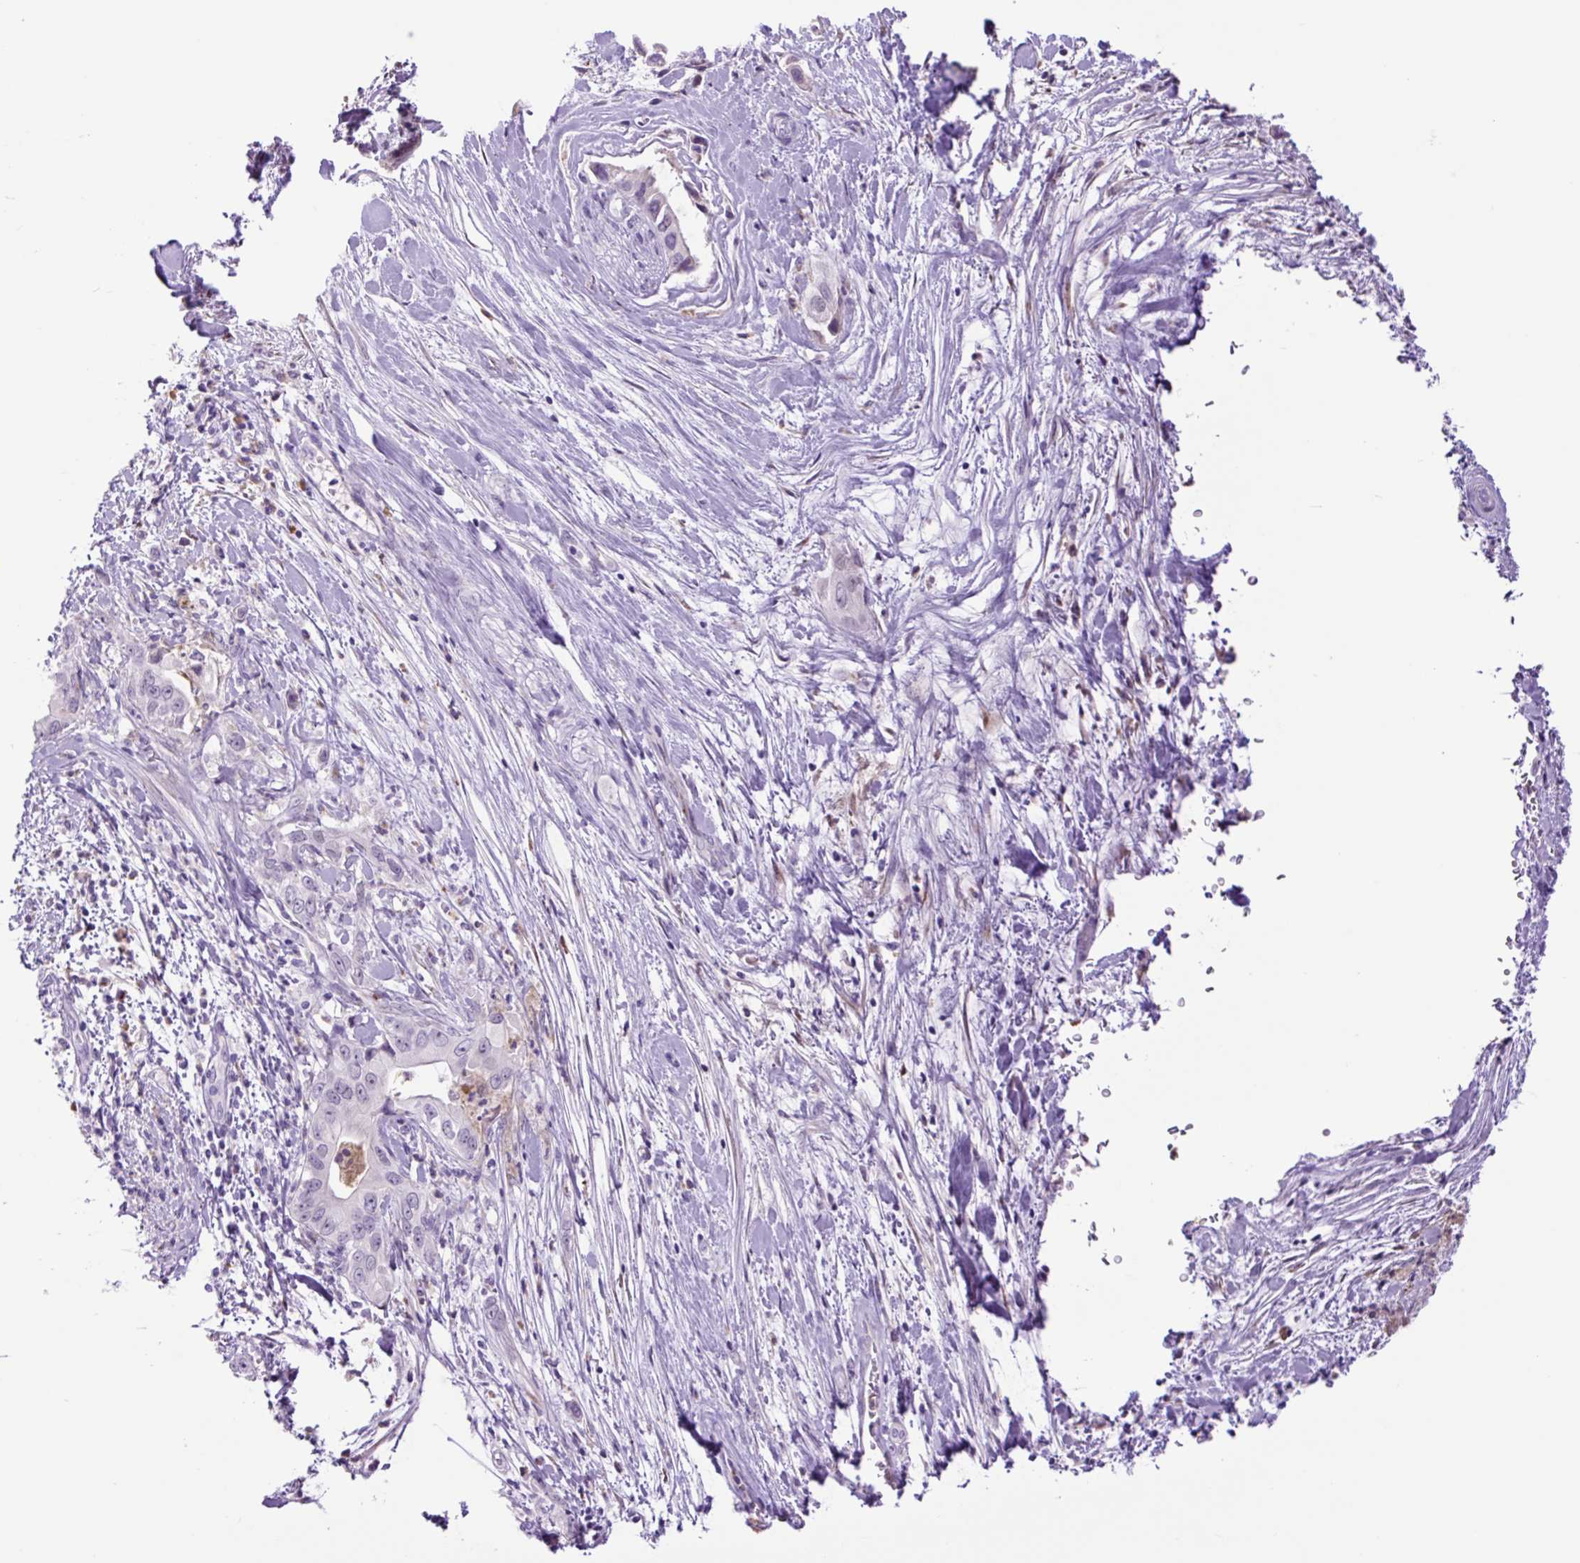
{"staining": {"intensity": "negative", "quantity": "none", "location": "none"}, "tissue": "pancreatic cancer", "cell_type": "Tumor cells", "image_type": "cancer", "snomed": [{"axis": "morphology", "description": "Adenocarcinoma, NOS"}, {"axis": "topography", "description": "Pancreas"}], "caption": "Immunohistochemical staining of human pancreatic cancer (adenocarcinoma) reveals no significant expression in tumor cells.", "gene": "MFSD3", "patient": {"sex": "female", "age": 78}}